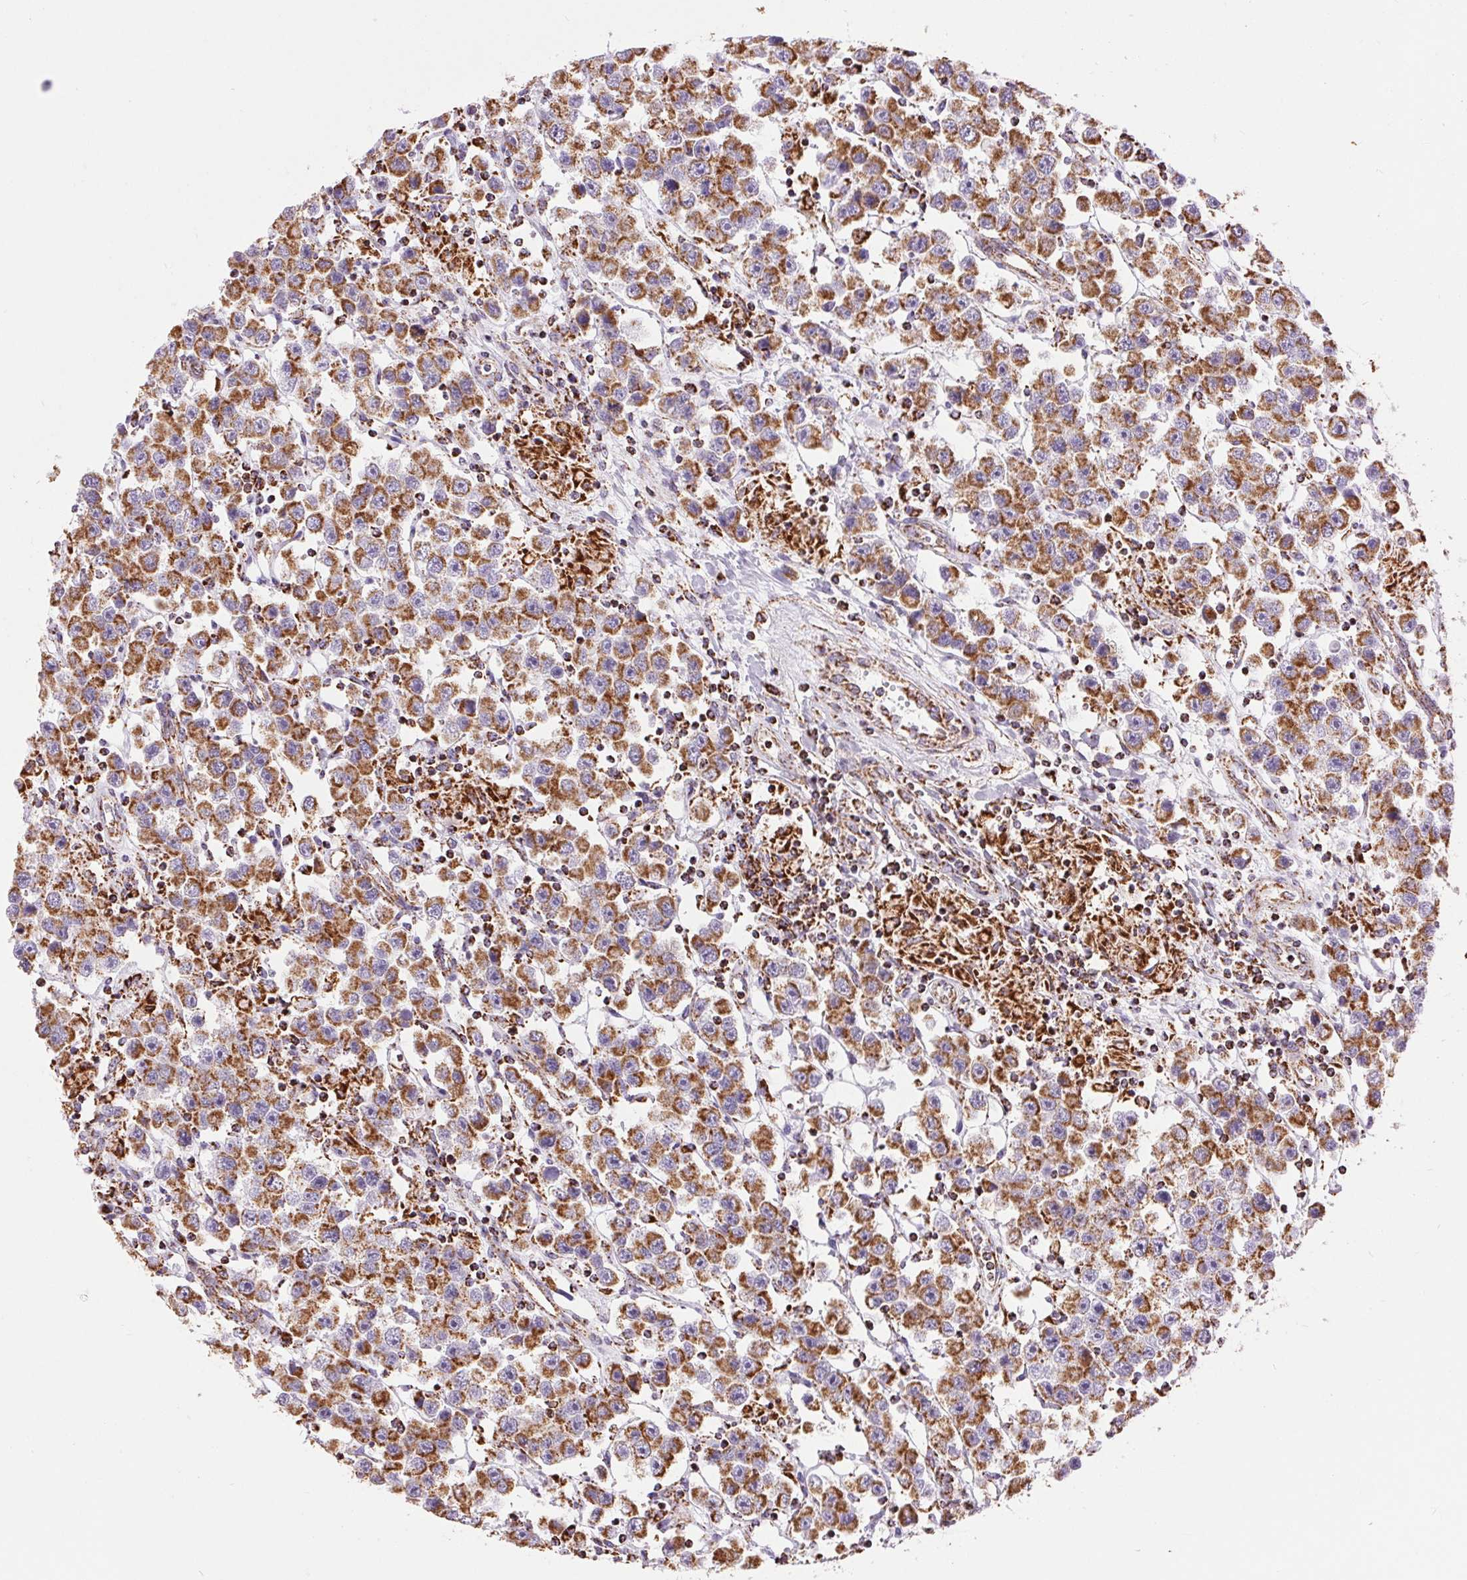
{"staining": {"intensity": "strong", "quantity": ">75%", "location": "cytoplasmic/membranous"}, "tissue": "testis cancer", "cell_type": "Tumor cells", "image_type": "cancer", "snomed": [{"axis": "morphology", "description": "Seminoma, NOS"}, {"axis": "topography", "description": "Testis"}], "caption": "Tumor cells show high levels of strong cytoplasmic/membranous staining in approximately >75% of cells in testis cancer. (DAB = brown stain, brightfield microscopy at high magnification).", "gene": "ATP5PB", "patient": {"sex": "male", "age": 45}}